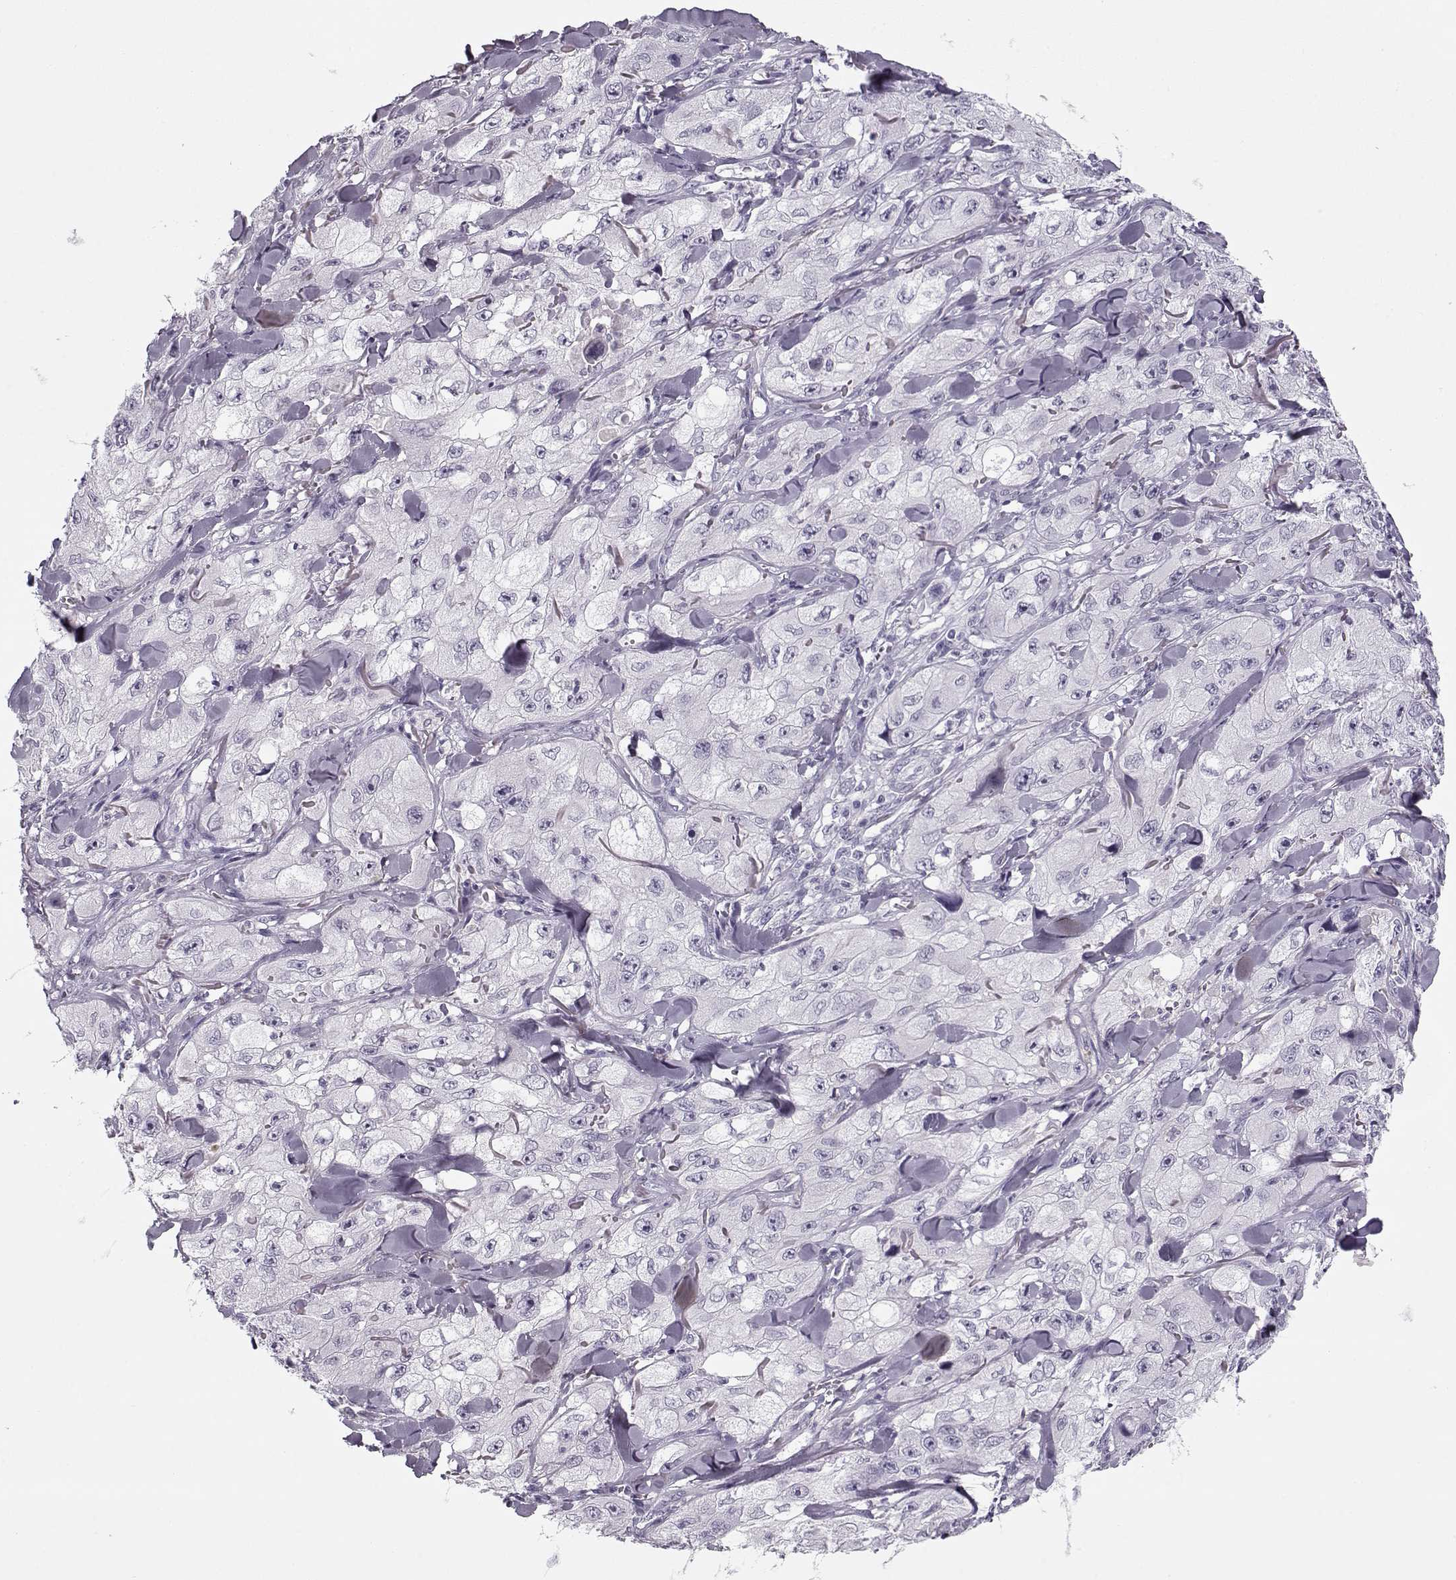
{"staining": {"intensity": "negative", "quantity": "none", "location": "none"}, "tissue": "skin cancer", "cell_type": "Tumor cells", "image_type": "cancer", "snomed": [{"axis": "morphology", "description": "Squamous cell carcinoma, NOS"}, {"axis": "topography", "description": "Skin"}, {"axis": "topography", "description": "Subcutis"}], "caption": "Protein analysis of skin cancer (squamous cell carcinoma) exhibits no significant positivity in tumor cells.", "gene": "PNMT", "patient": {"sex": "male", "age": 73}}